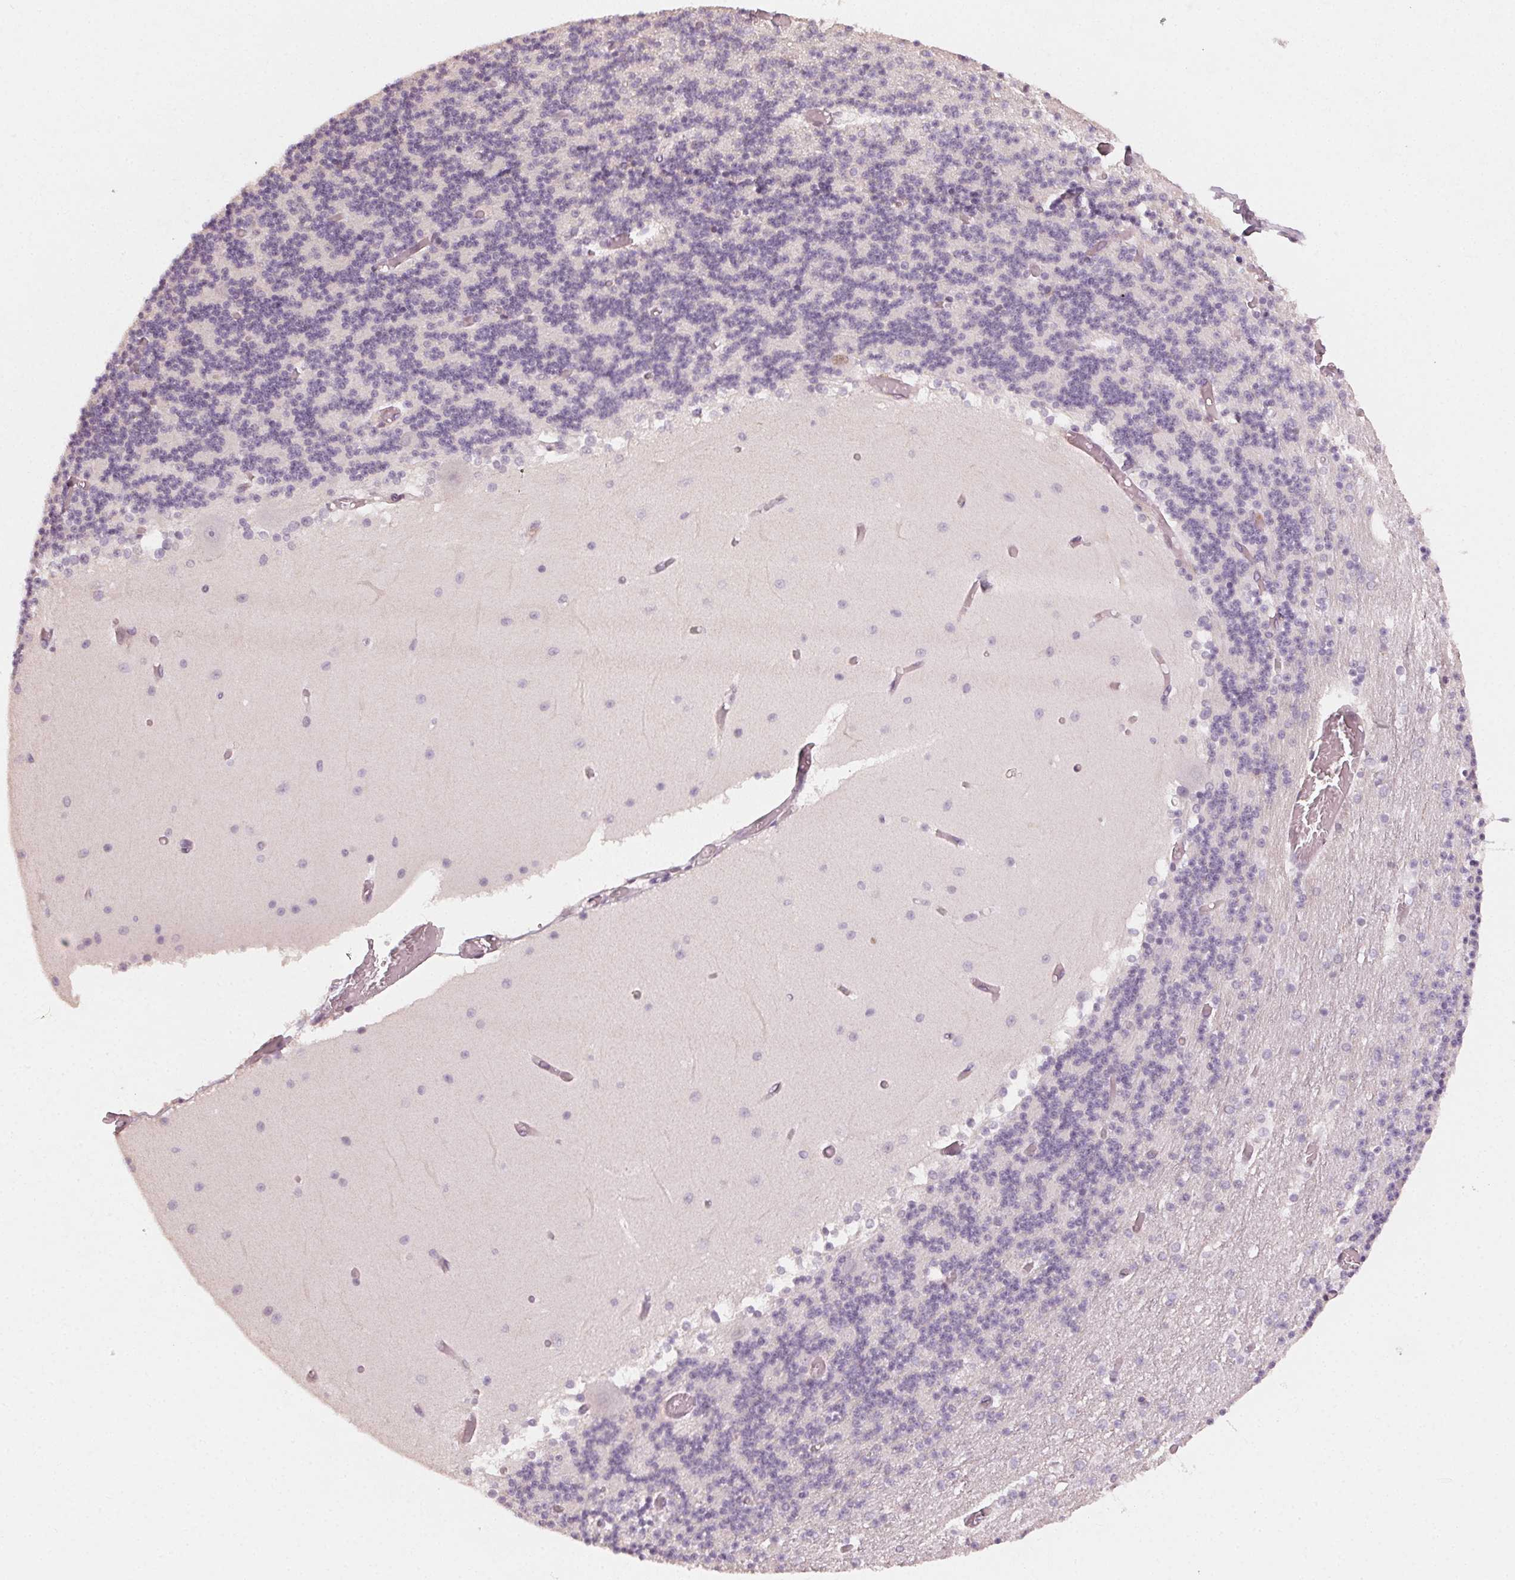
{"staining": {"intensity": "negative", "quantity": "none", "location": "none"}, "tissue": "cerebellum", "cell_type": "Cells in granular layer", "image_type": "normal", "snomed": [{"axis": "morphology", "description": "Normal tissue, NOS"}, {"axis": "topography", "description": "Cerebellum"}], "caption": "This histopathology image is of unremarkable cerebellum stained with immunohistochemistry (IHC) to label a protein in brown with the nuclei are counter-stained blue. There is no expression in cells in granular layer. (Brightfield microscopy of DAB IHC at high magnification).", "gene": "CCDC96", "patient": {"sex": "female", "age": 28}}